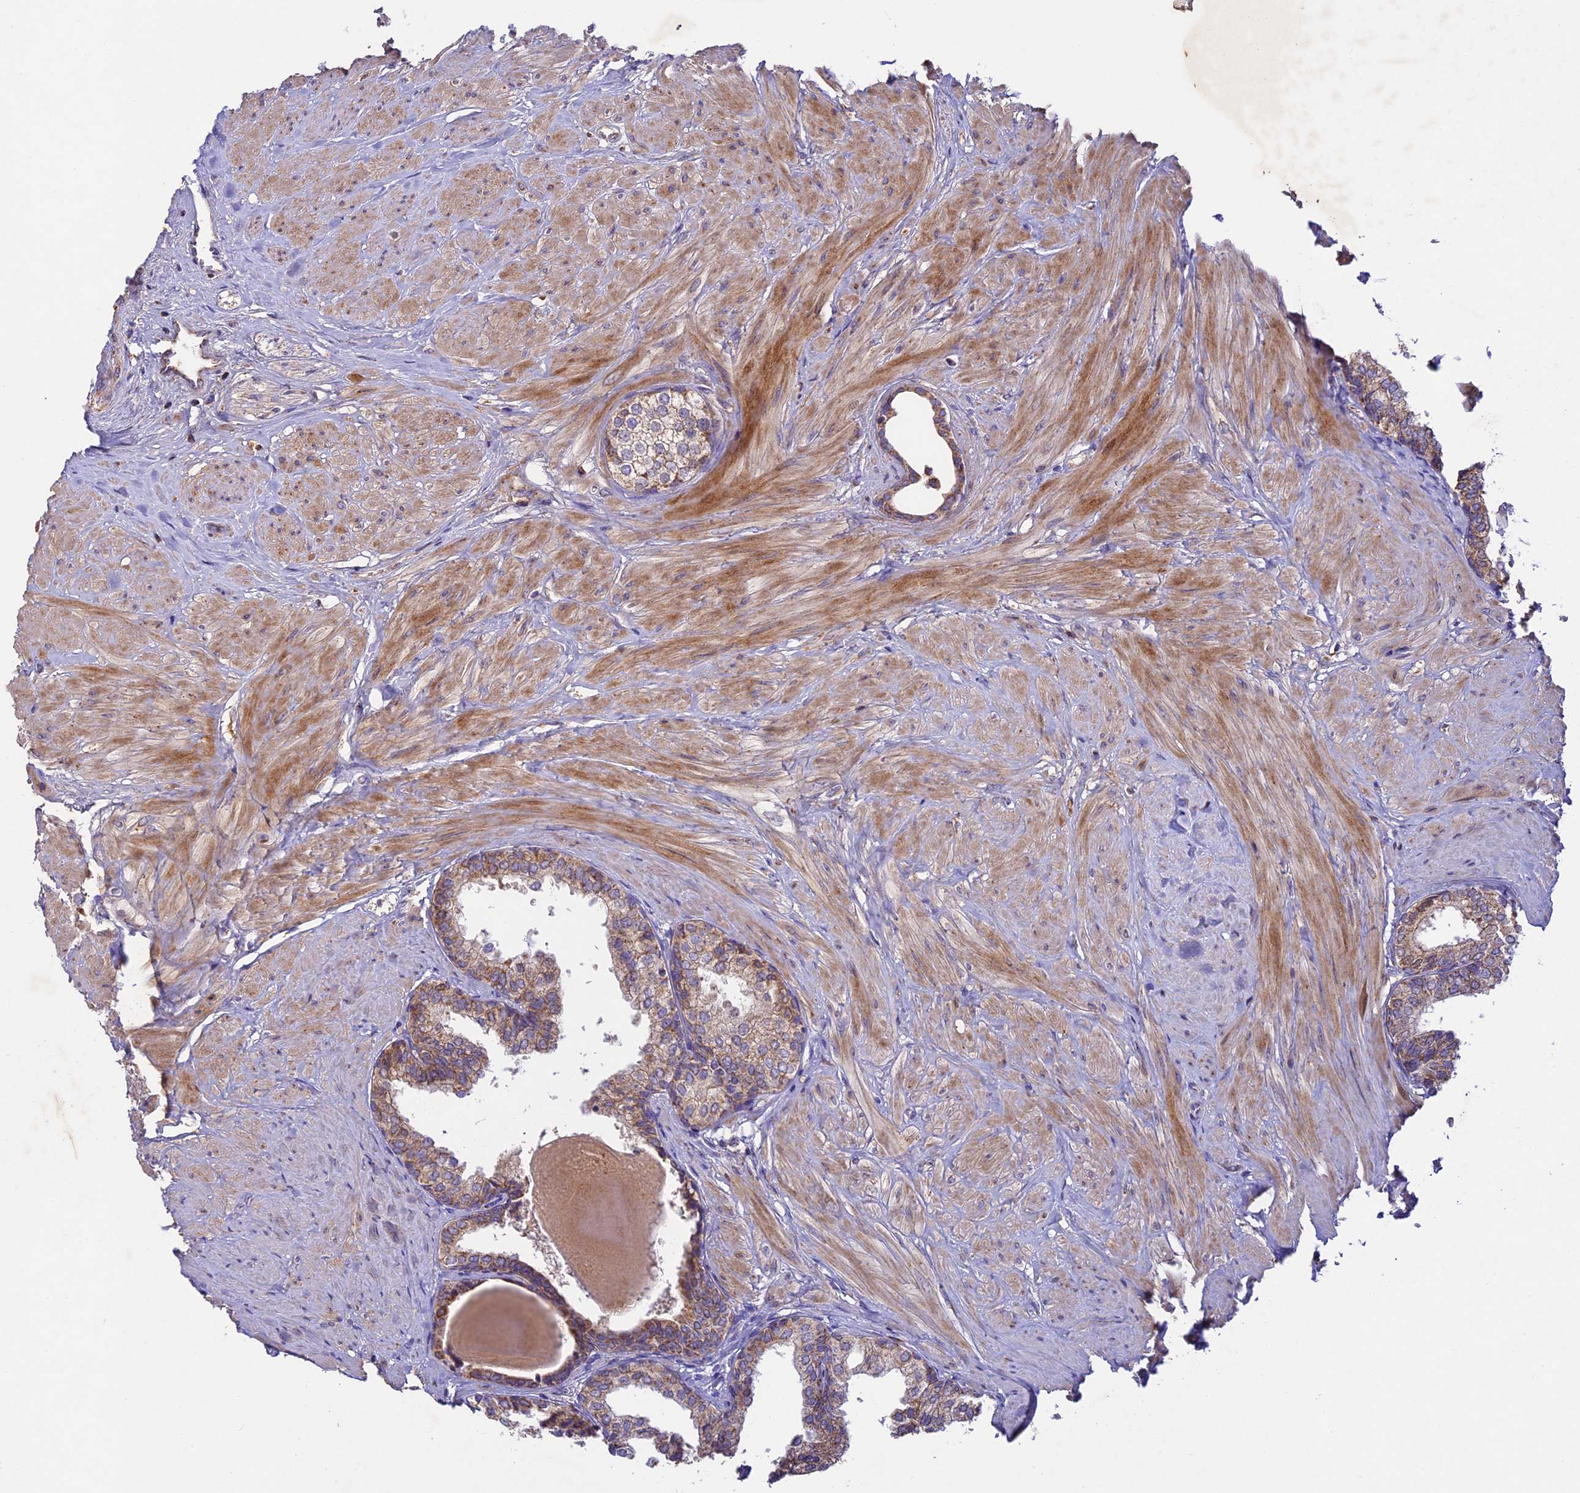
{"staining": {"intensity": "moderate", "quantity": ">75%", "location": "cytoplasmic/membranous"}, "tissue": "prostate", "cell_type": "Glandular cells", "image_type": "normal", "snomed": [{"axis": "morphology", "description": "Normal tissue, NOS"}, {"axis": "topography", "description": "Prostate"}], "caption": "High-power microscopy captured an immunohistochemistry histopathology image of benign prostate, revealing moderate cytoplasmic/membranous positivity in approximately >75% of glandular cells. (DAB (3,3'-diaminobenzidine) IHC with brightfield microscopy, high magnification).", "gene": "OCEL1", "patient": {"sex": "male", "age": 48}}